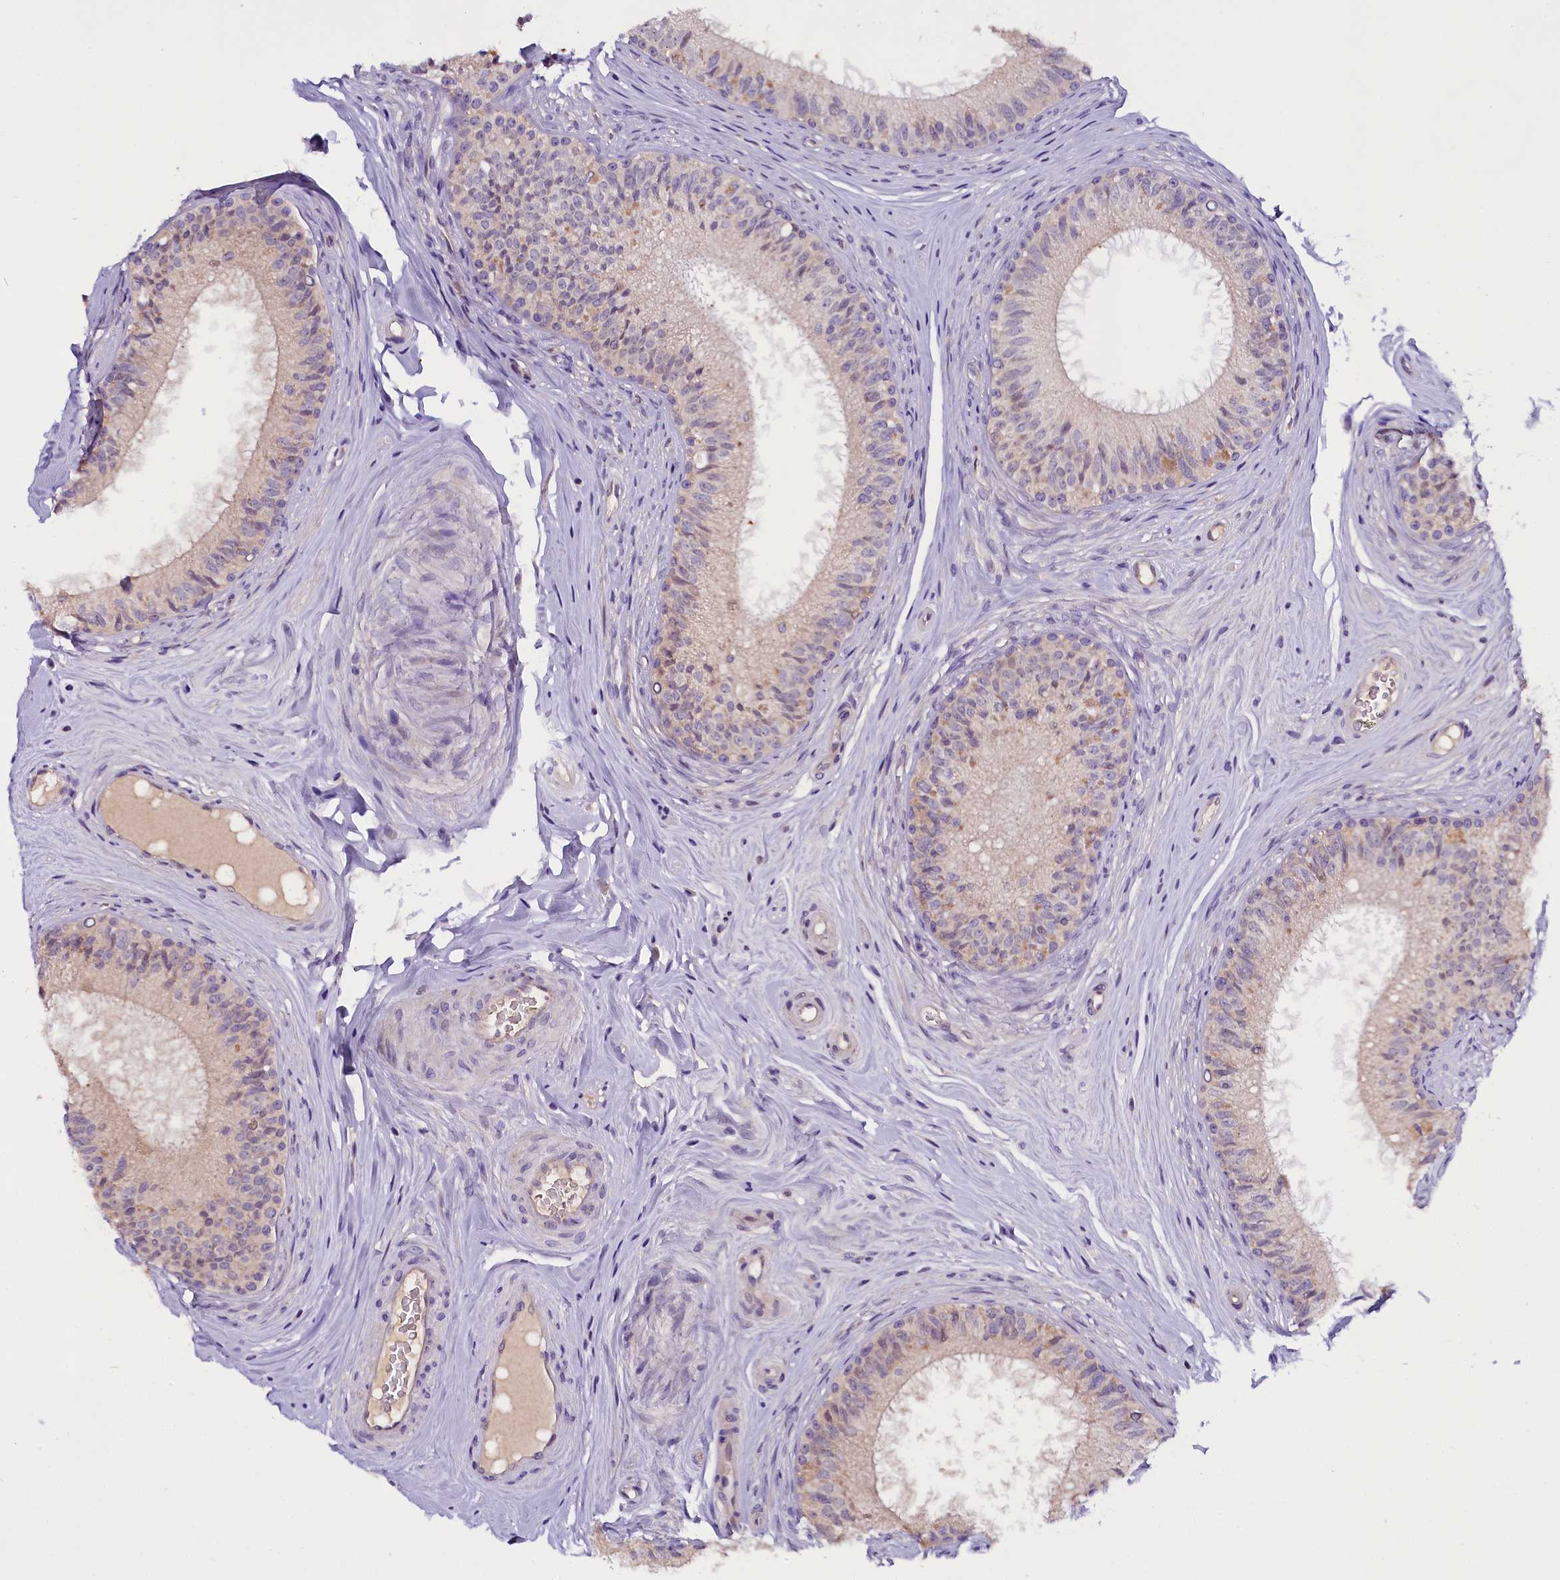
{"staining": {"intensity": "weak", "quantity": "<25%", "location": "cytoplasmic/membranous"}, "tissue": "epididymis", "cell_type": "Glandular cells", "image_type": "normal", "snomed": [{"axis": "morphology", "description": "Normal tissue, NOS"}, {"axis": "topography", "description": "Epididymis"}], "caption": "Immunohistochemical staining of benign human epididymis demonstrates no significant expression in glandular cells. (DAB (3,3'-diaminobenzidine) IHC, high magnification).", "gene": "C9orf40", "patient": {"sex": "male", "age": 33}}